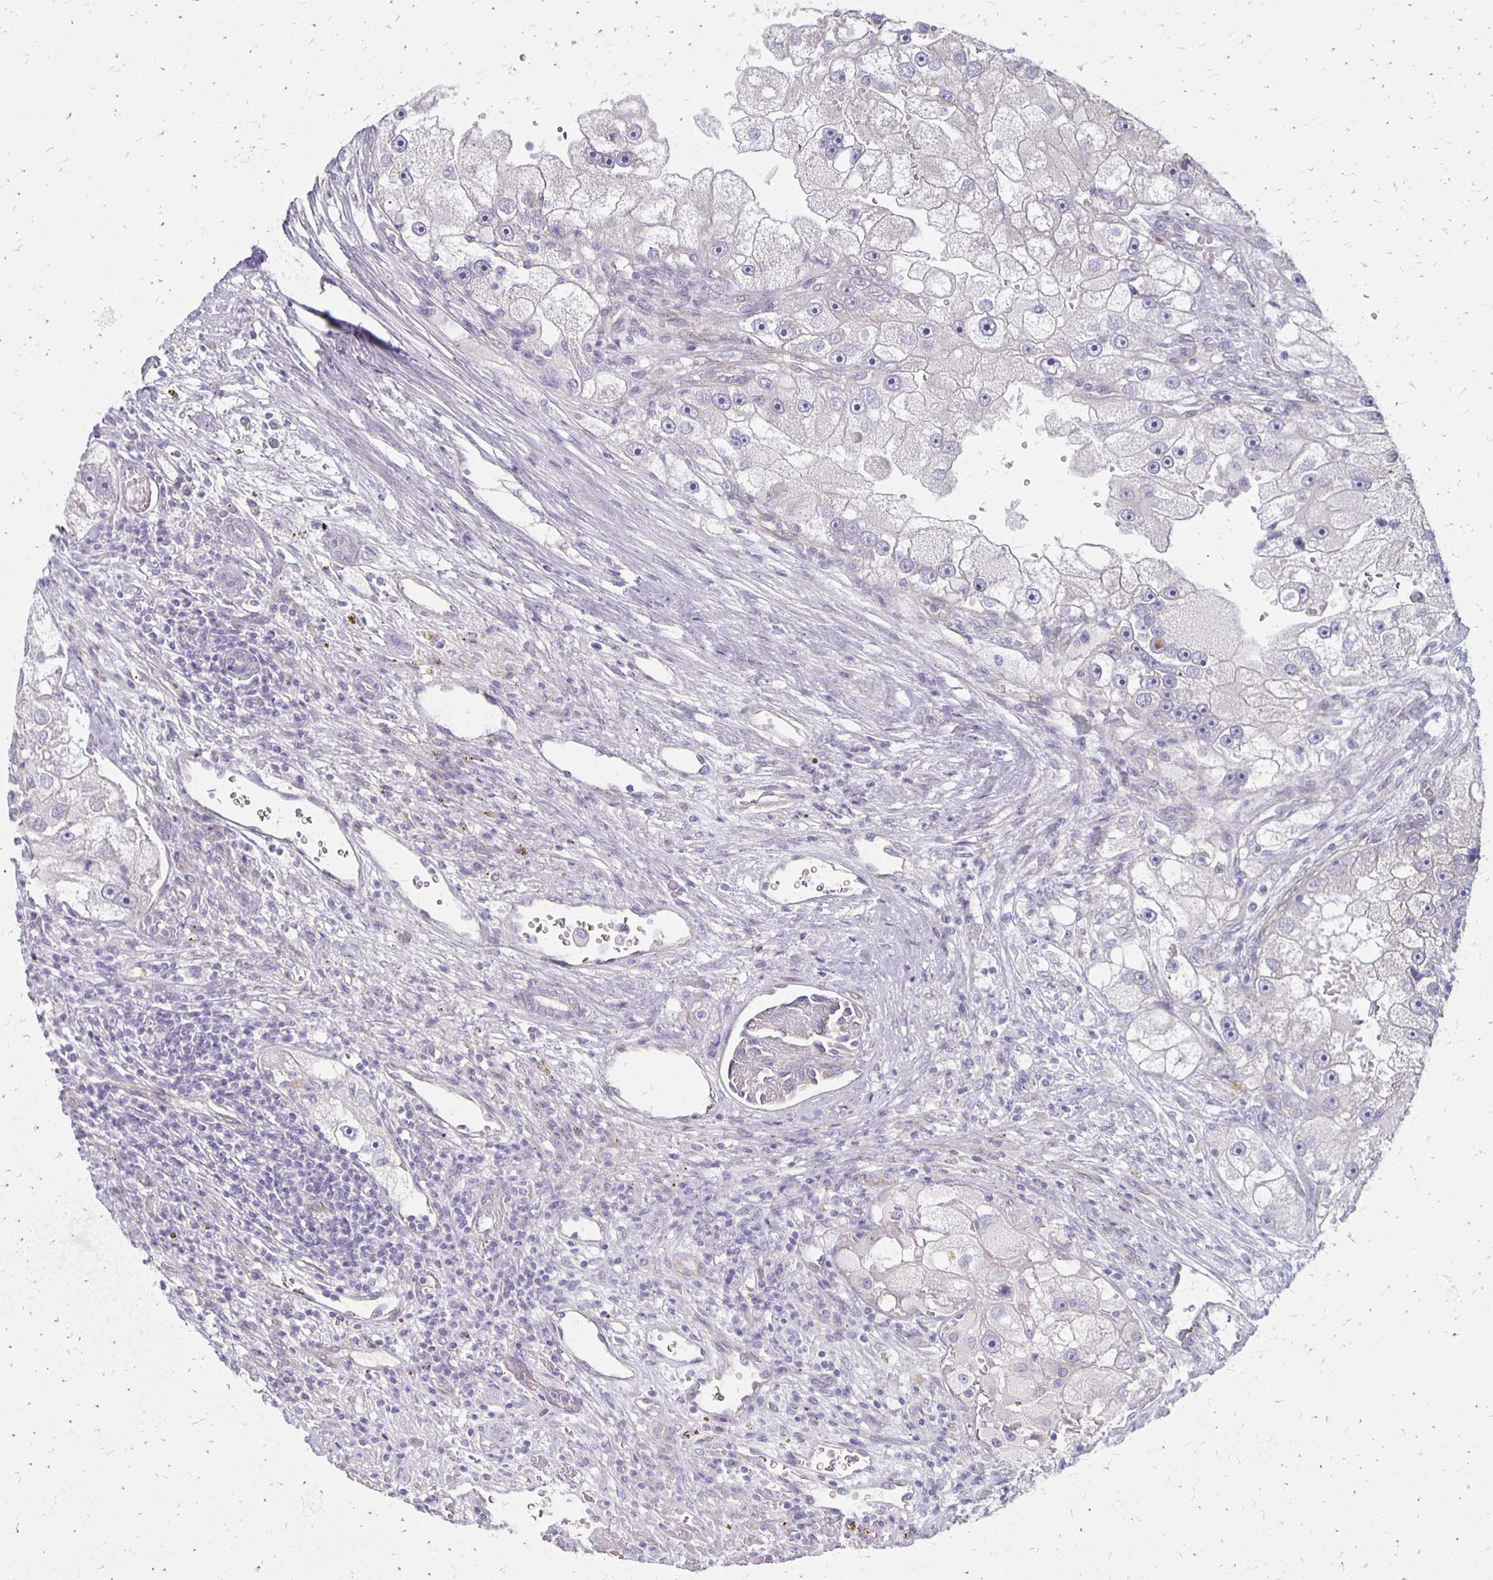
{"staining": {"intensity": "negative", "quantity": "none", "location": "none"}, "tissue": "renal cancer", "cell_type": "Tumor cells", "image_type": "cancer", "snomed": [{"axis": "morphology", "description": "Adenocarcinoma, NOS"}, {"axis": "topography", "description": "Kidney"}], "caption": "Immunohistochemistry of renal cancer demonstrates no staining in tumor cells.", "gene": "HOMER1", "patient": {"sex": "male", "age": 63}}